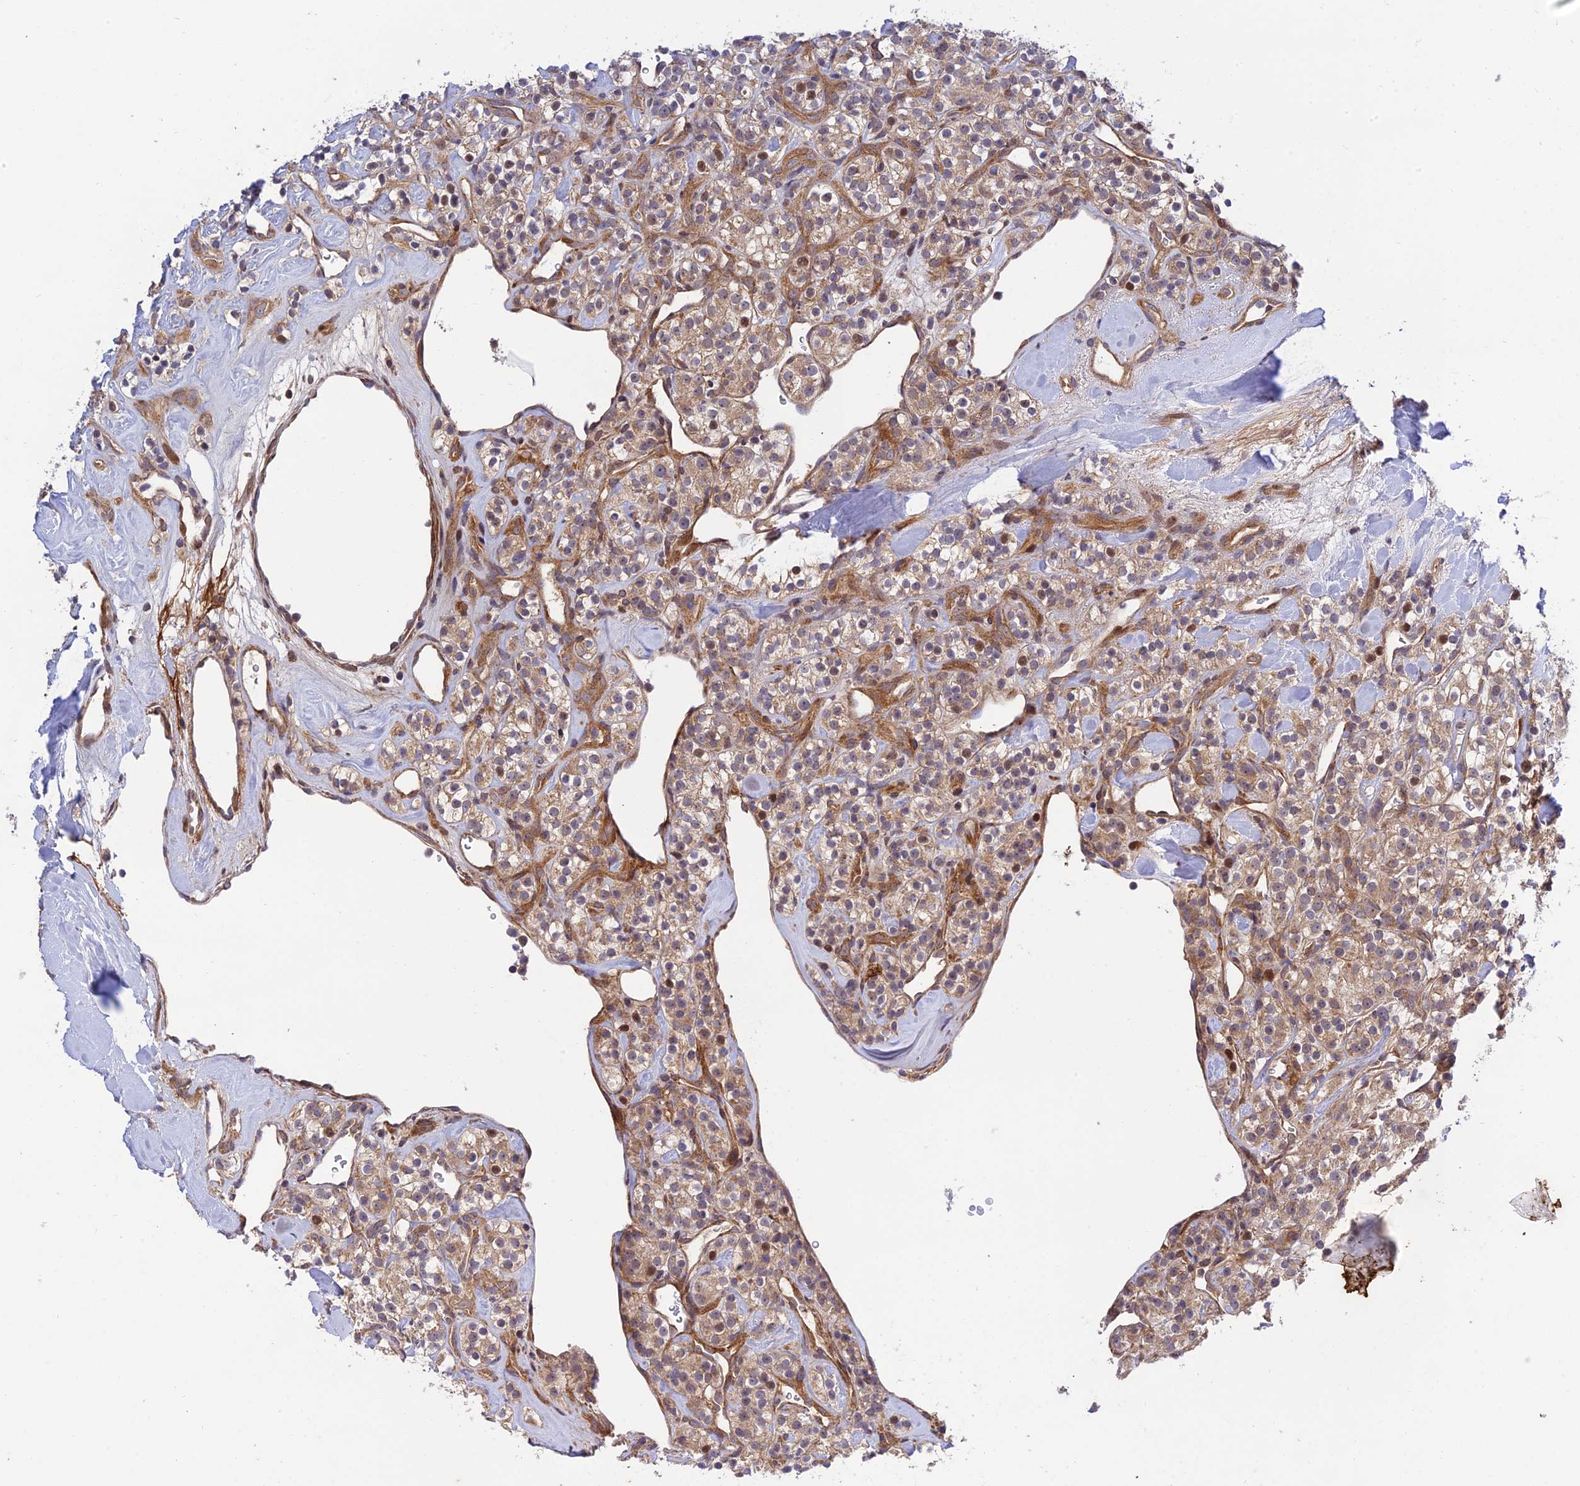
{"staining": {"intensity": "moderate", "quantity": ">75%", "location": "cytoplasmic/membranous"}, "tissue": "renal cancer", "cell_type": "Tumor cells", "image_type": "cancer", "snomed": [{"axis": "morphology", "description": "Adenocarcinoma, NOS"}, {"axis": "topography", "description": "Kidney"}], "caption": "The histopathology image demonstrates staining of renal cancer (adenocarcinoma), revealing moderate cytoplasmic/membranous protein expression (brown color) within tumor cells.", "gene": "PLEKHG2", "patient": {"sex": "male", "age": 77}}